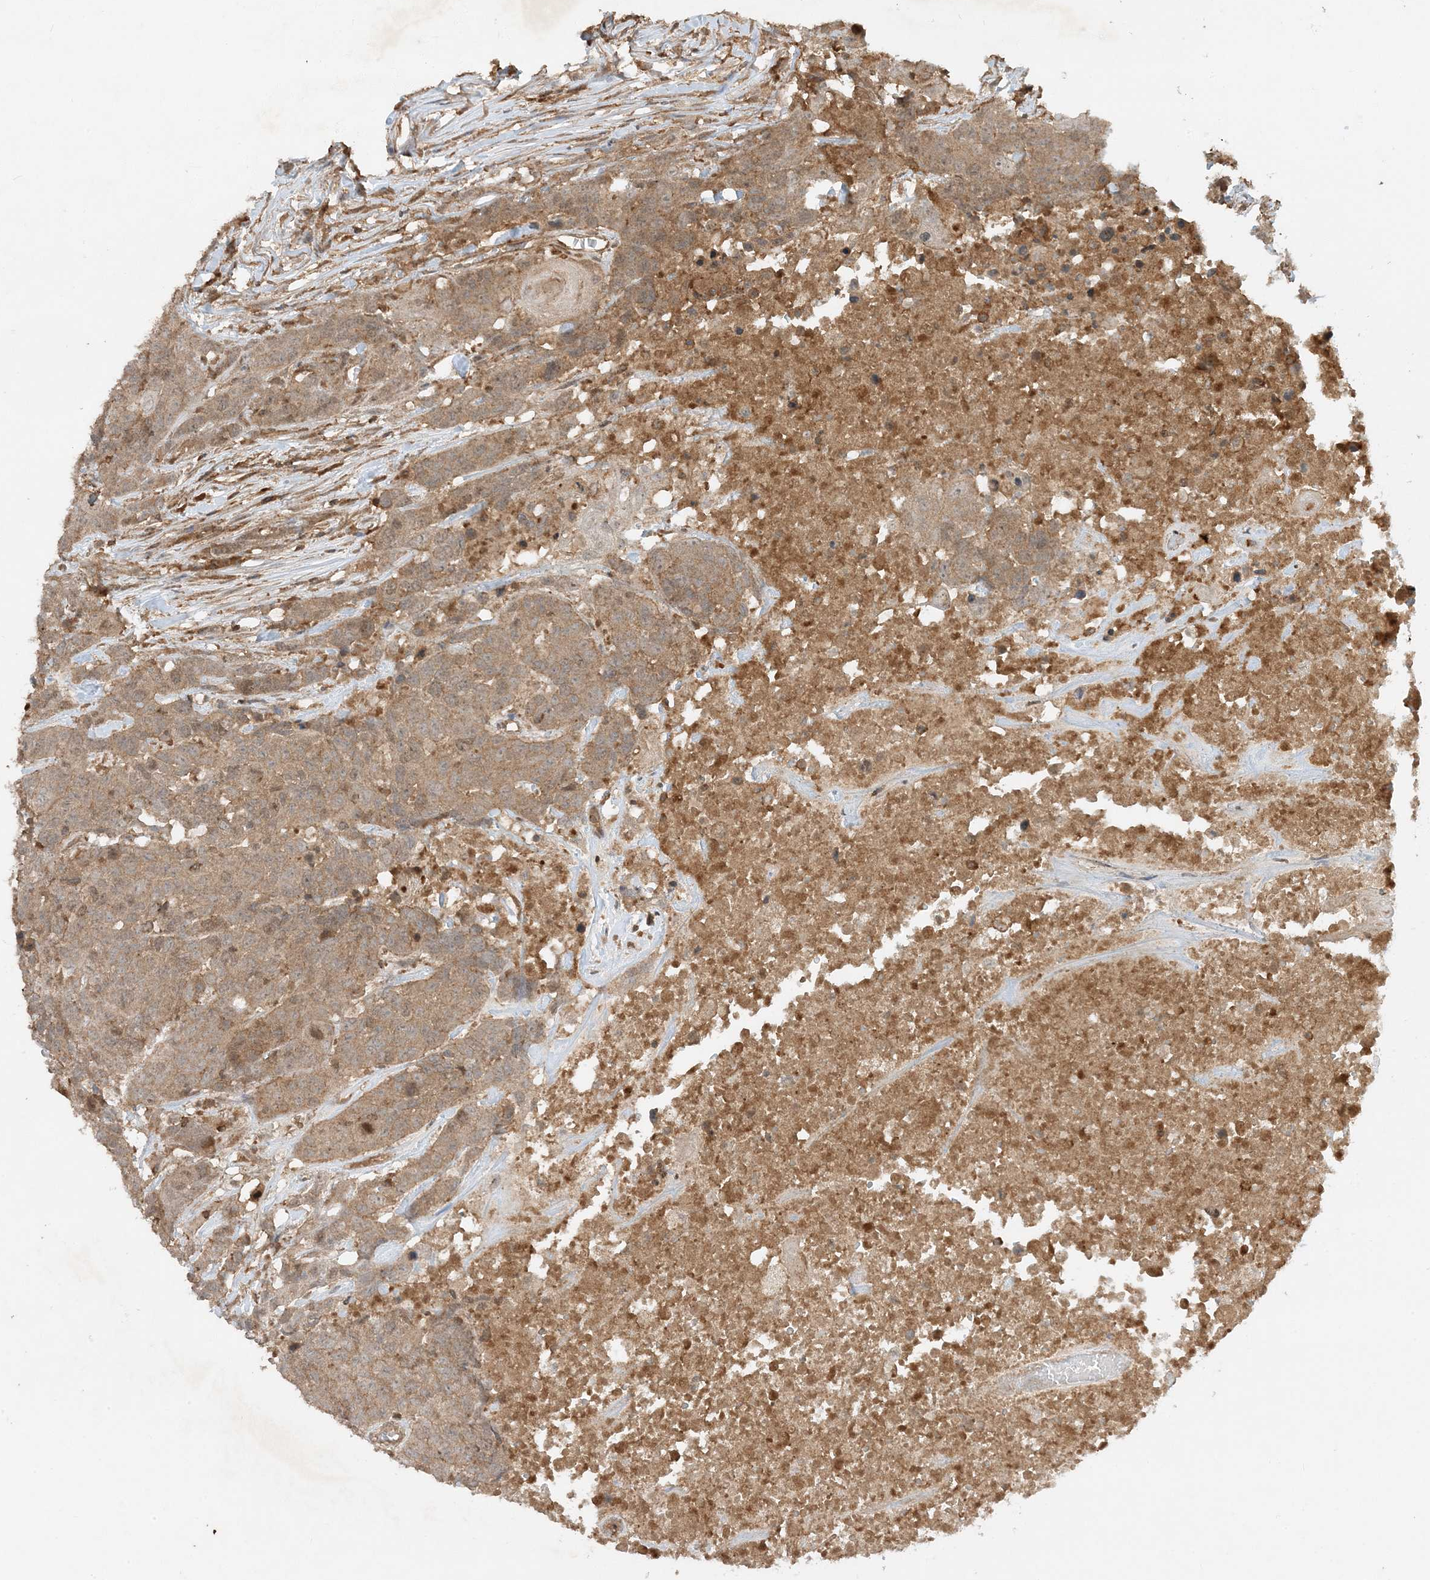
{"staining": {"intensity": "weak", "quantity": ">75%", "location": "cytoplasmic/membranous"}, "tissue": "head and neck cancer", "cell_type": "Tumor cells", "image_type": "cancer", "snomed": [{"axis": "morphology", "description": "Squamous cell carcinoma, NOS"}, {"axis": "topography", "description": "Head-Neck"}], "caption": "This image reveals head and neck cancer (squamous cell carcinoma) stained with immunohistochemistry (IHC) to label a protein in brown. The cytoplasmic/membranous of tumor cells show weak positivity for the protein. Nuclei are counter-stained blue.", "gene": "XRN1", "patient": {"sex": "male", "age": 66}}